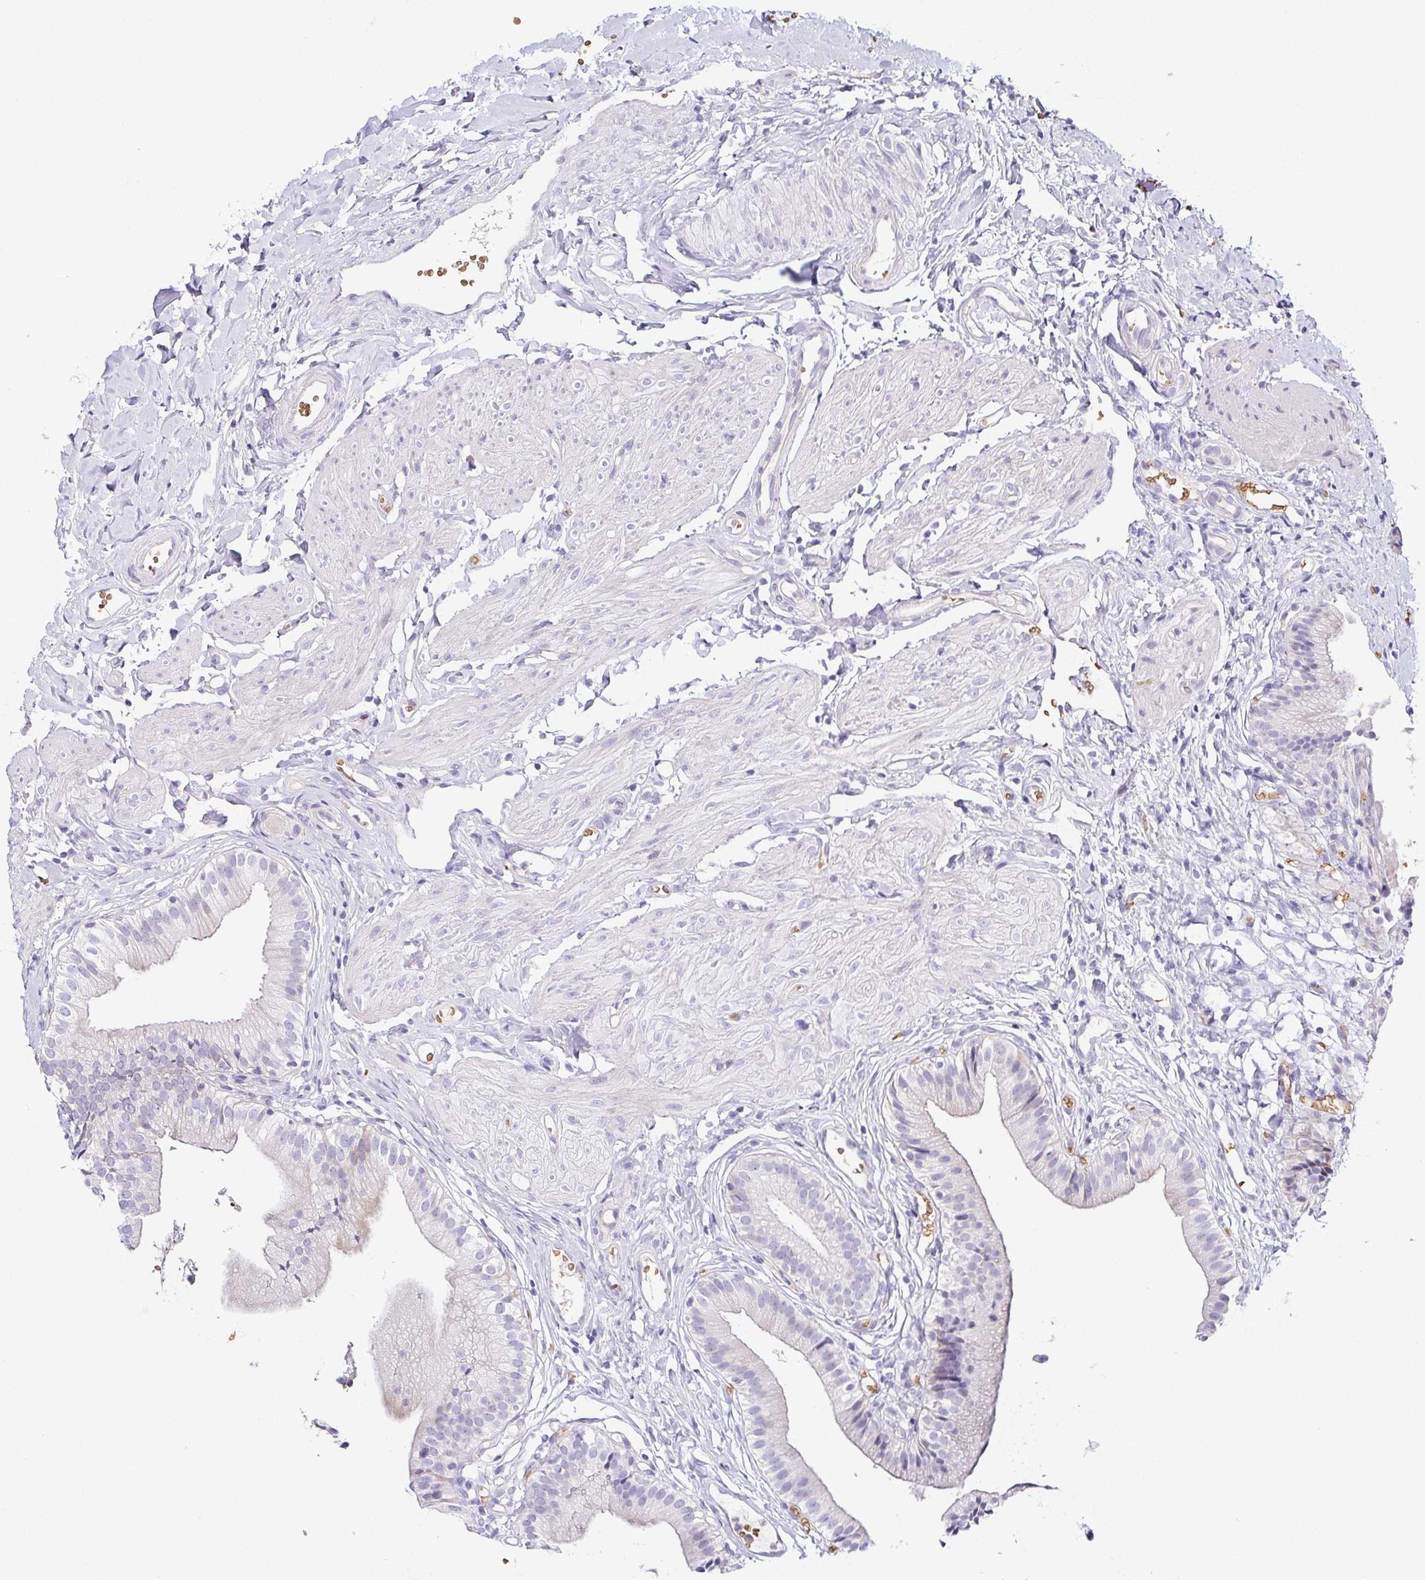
{"staining": {"intensity": "weak", "quantity": "<25%", "location": "cytoplasmic/membranous"}, "tissue": "gallbladder", "cell_type": "Glandular cells", "image_type": "normal", "snomed": [{"axis": "morphology", "description": "Normal tissue, NOS"}, {"axis": "topography", "description": "Gallbladder"}], "caption": "IHC micrograph of normal gallbladder stained for a protein (brown), which displays no staining in glandular cells.", "gene": "FAM162B", "patient": {"sex": "female", "age": 47}}